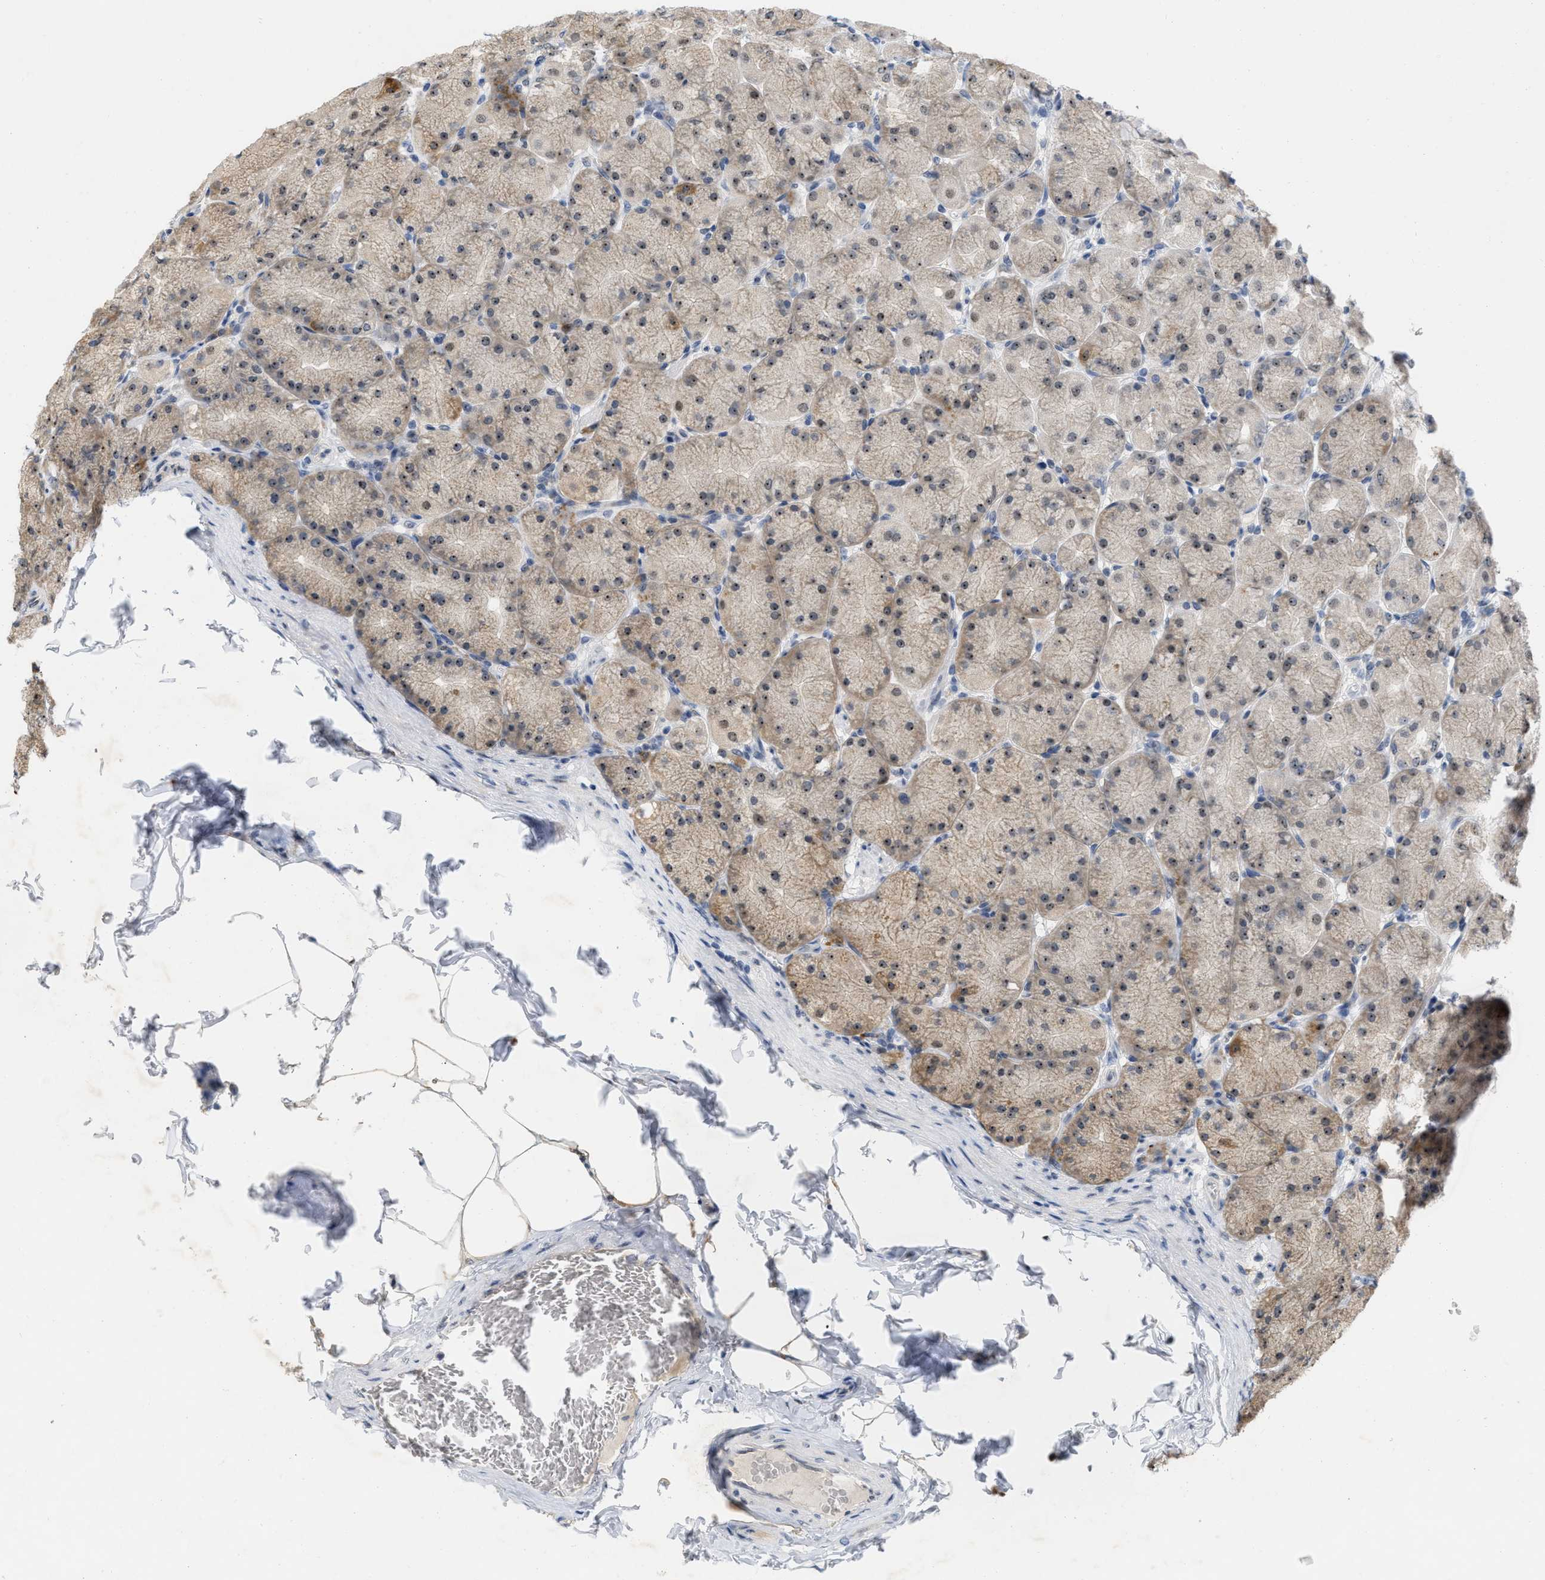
{"staining": {"intensity": "moderate", "quantity": ">75%", "location": "cytoplasmic/membranous,nuclear"}, "tissue": "stomach", "cell_type": "Glandular cells", "image_type": "normal", "snomed": [{"axis": "morphology", "description": "Normal tissue, NOS"}, {"axis": "topography", "description": "Stomach, upper"}], "caption": "Benign stomach reveals moderate cytoplasmic/membranous,nuclear positivity in approximately >75% of glandular cells, visualized by immunohistochemistry.", "gene": "ELAC2", "patient": {"sex": "female", "age": 56}}